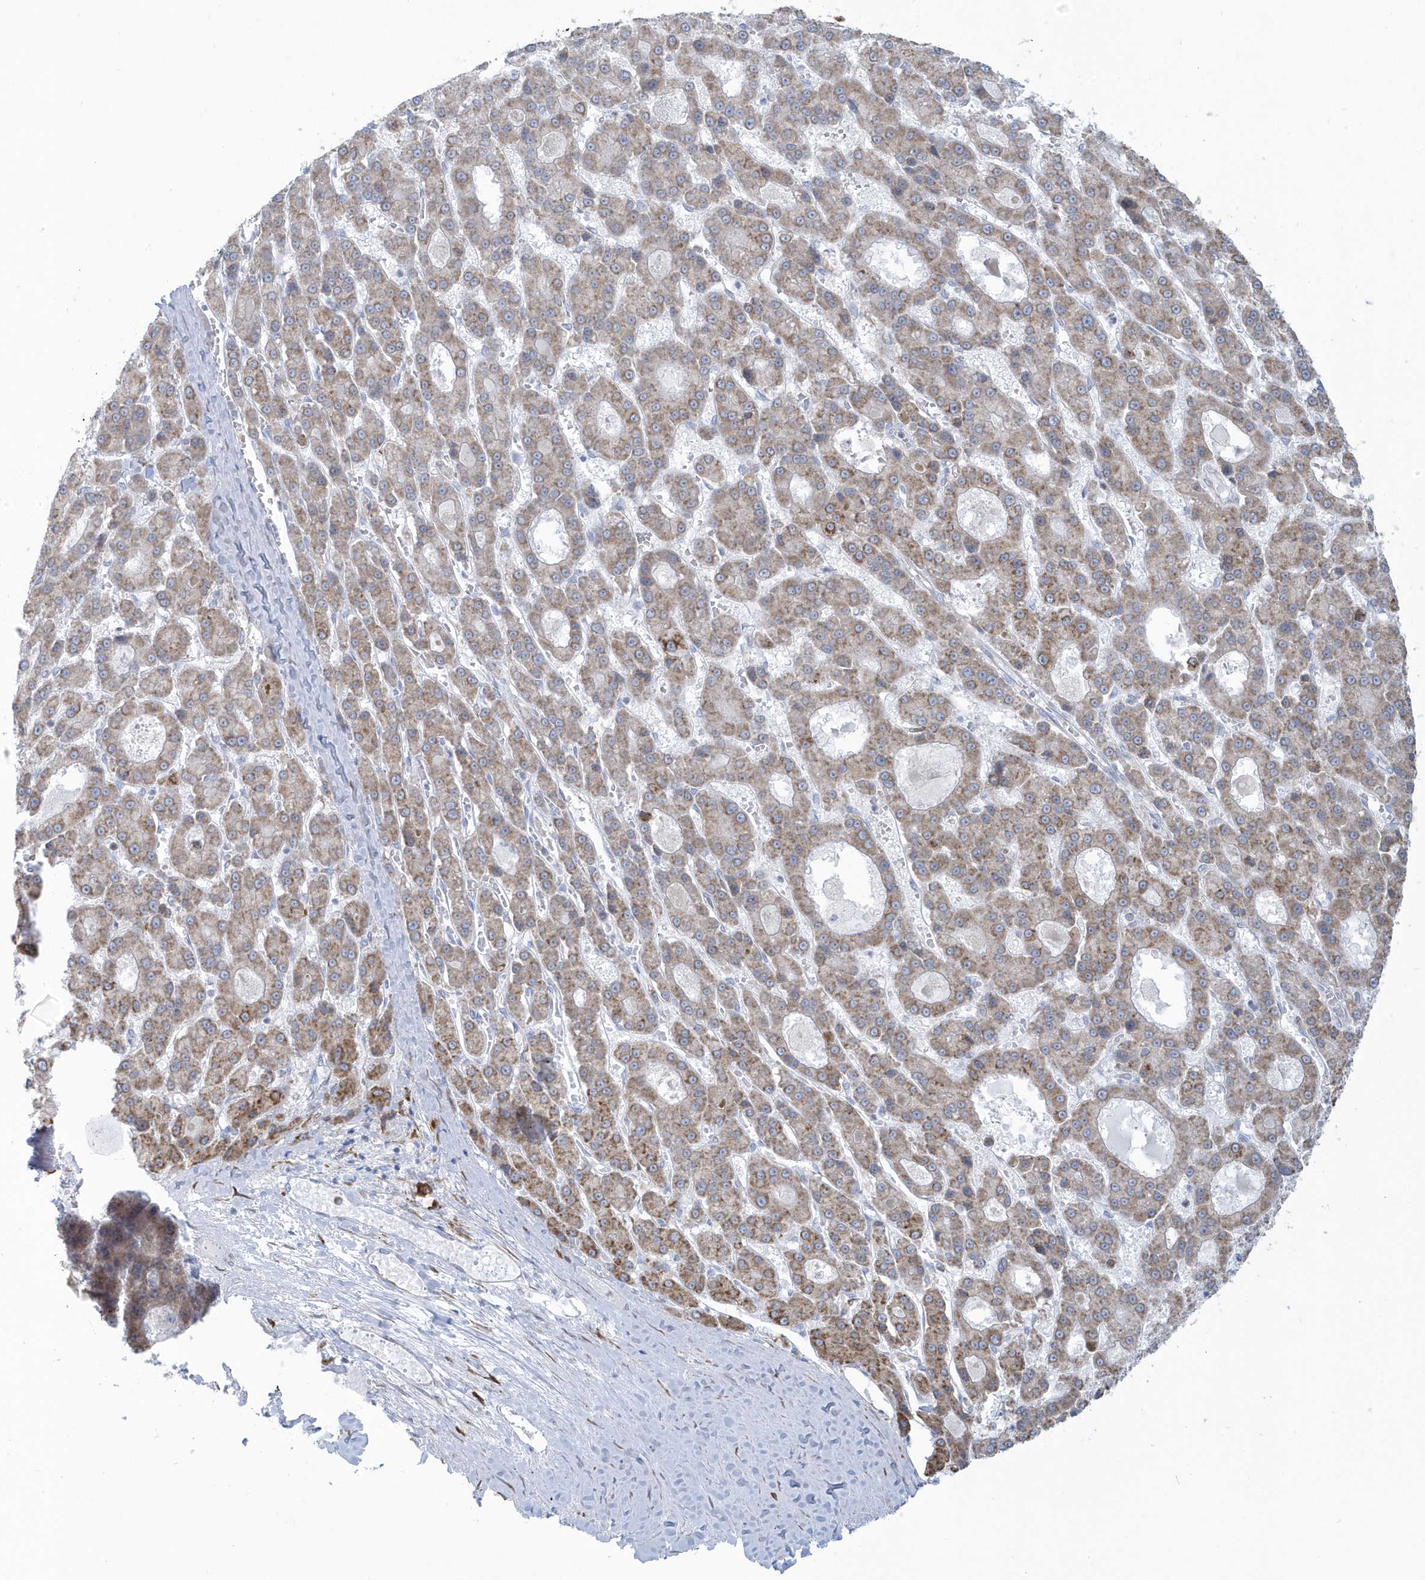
{"staining": {"intensity": "moderate", "quantity": "25%-75%", "location": "cytoplasmic/membranous"}, "tissue": "liver cancer", "cell_type": "Tumor cells", "image_type": "cancer", "snomed": [{"axis": "morphology", "description": "Carcinoma, Hepatocellular, NOS"}, {"axis": "topography", "description": "Liver"}], "caption": "Moderate cytoplasmic/membranous staining for a protein is identified in approximately 25%-75% of tumor cells of liver cancer using immunohistochemistry.", "gene": "DCAF1", "patient": {"sex": "male", "age": 70}}